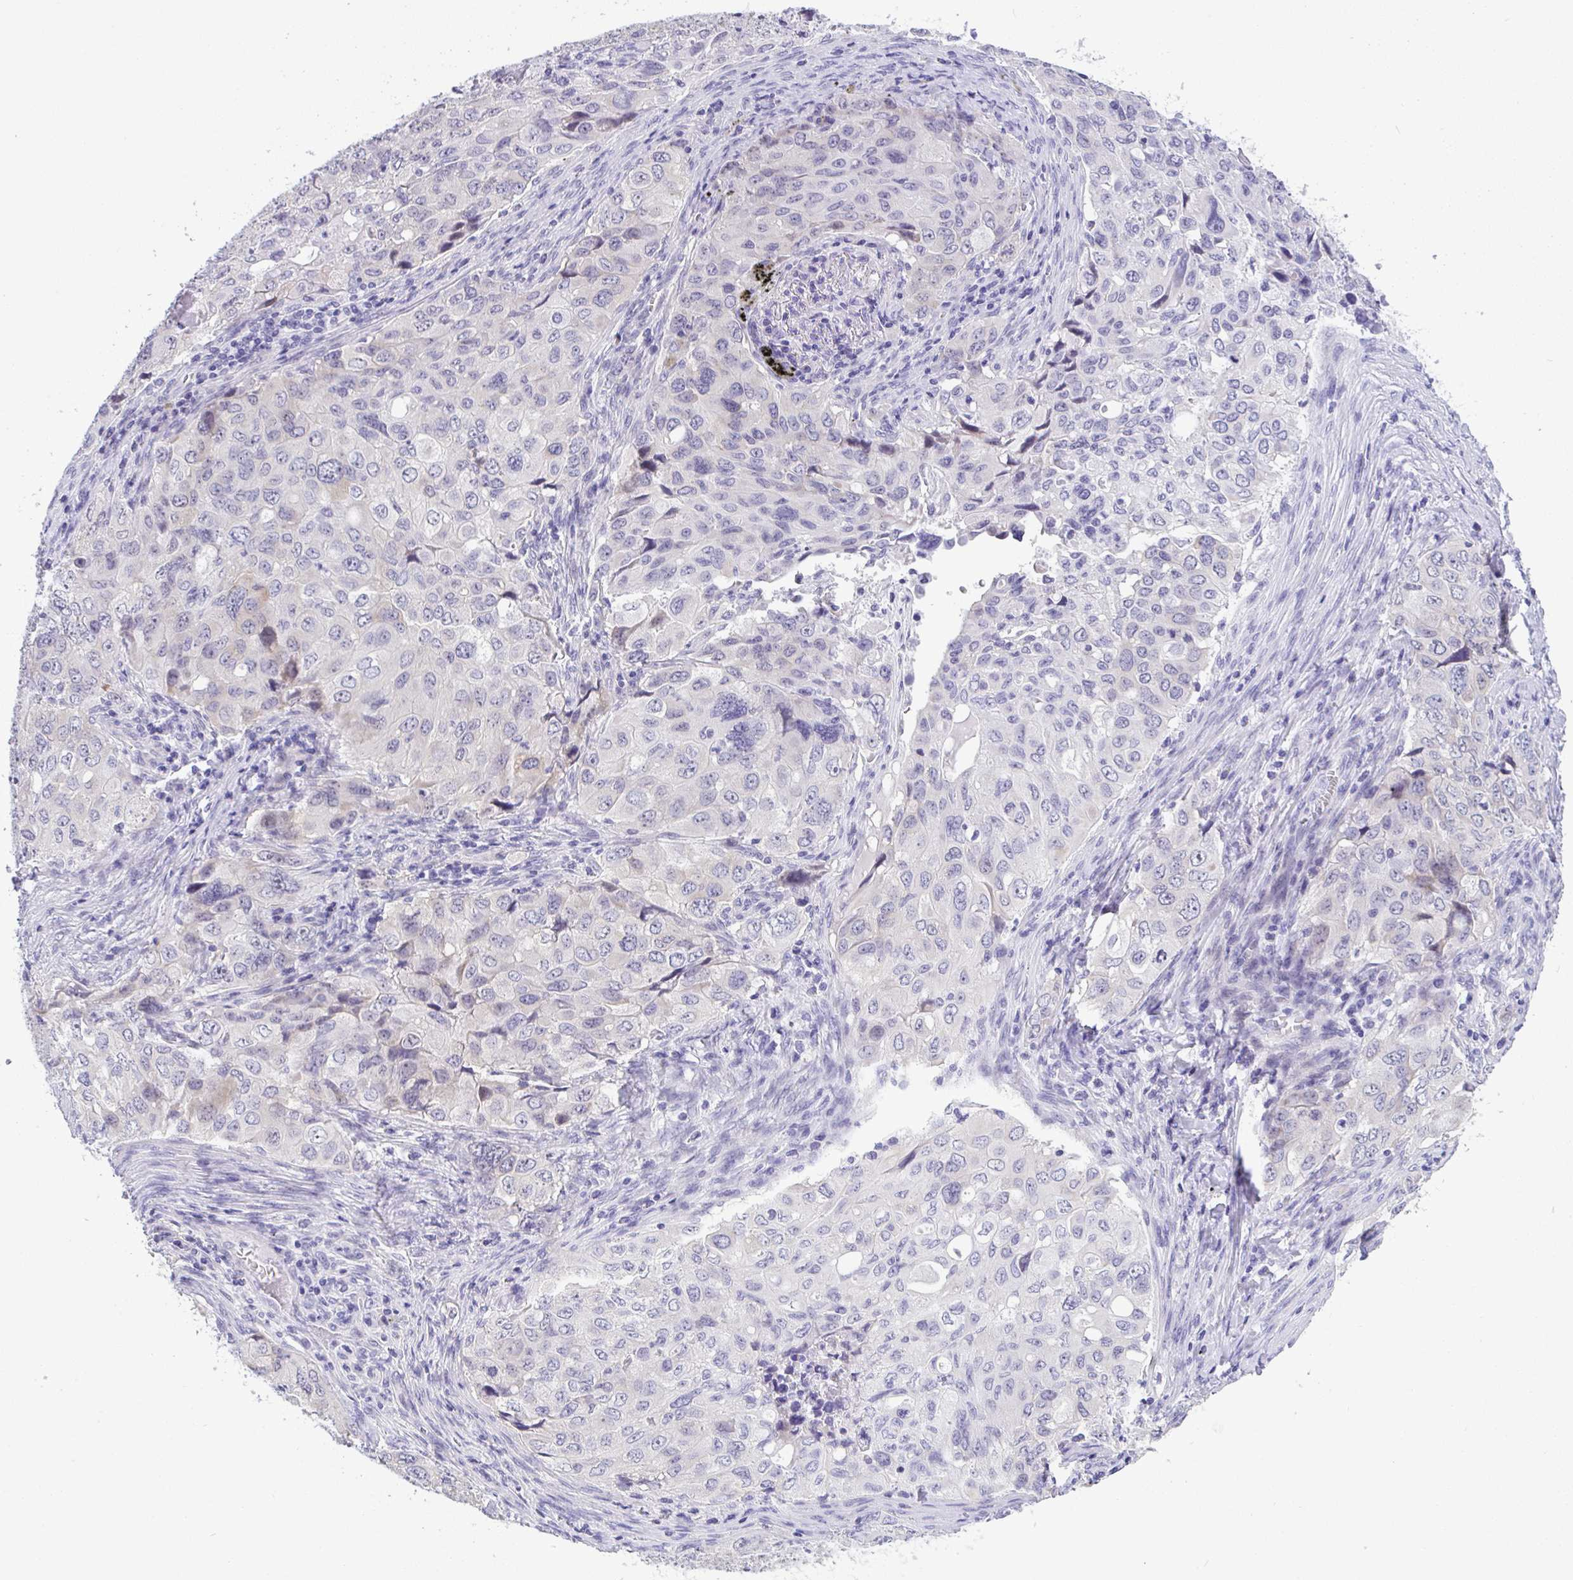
{"staining": {"intensity": "negative", "quantity": "none", "location": "none"}, "tissue": "lung cancer", "cell_type": "Tumor cells", "image_type": "cancer", "snomed": [{"axis": "morphology", "description": "Adenocarcinoma, NOS"}, {"axis": "morphology", "description": "Adenocarcinoma, metastatic, NOS"}, {"axis": "topography", "description": "Lymph node"}, {"axis": "topography", "description": "Lung"}], "caption": "There is no significant positivity in tumor cells of lung cancer. (Stains: DAB (3,3'-diaminobenzidine) immunohistochemistry with hematoxylin counter stain, Microscopy: brightfield microscopy at high magnification).", "gene": "YBX2", "patient": {"sex": "female", "age": 42}}